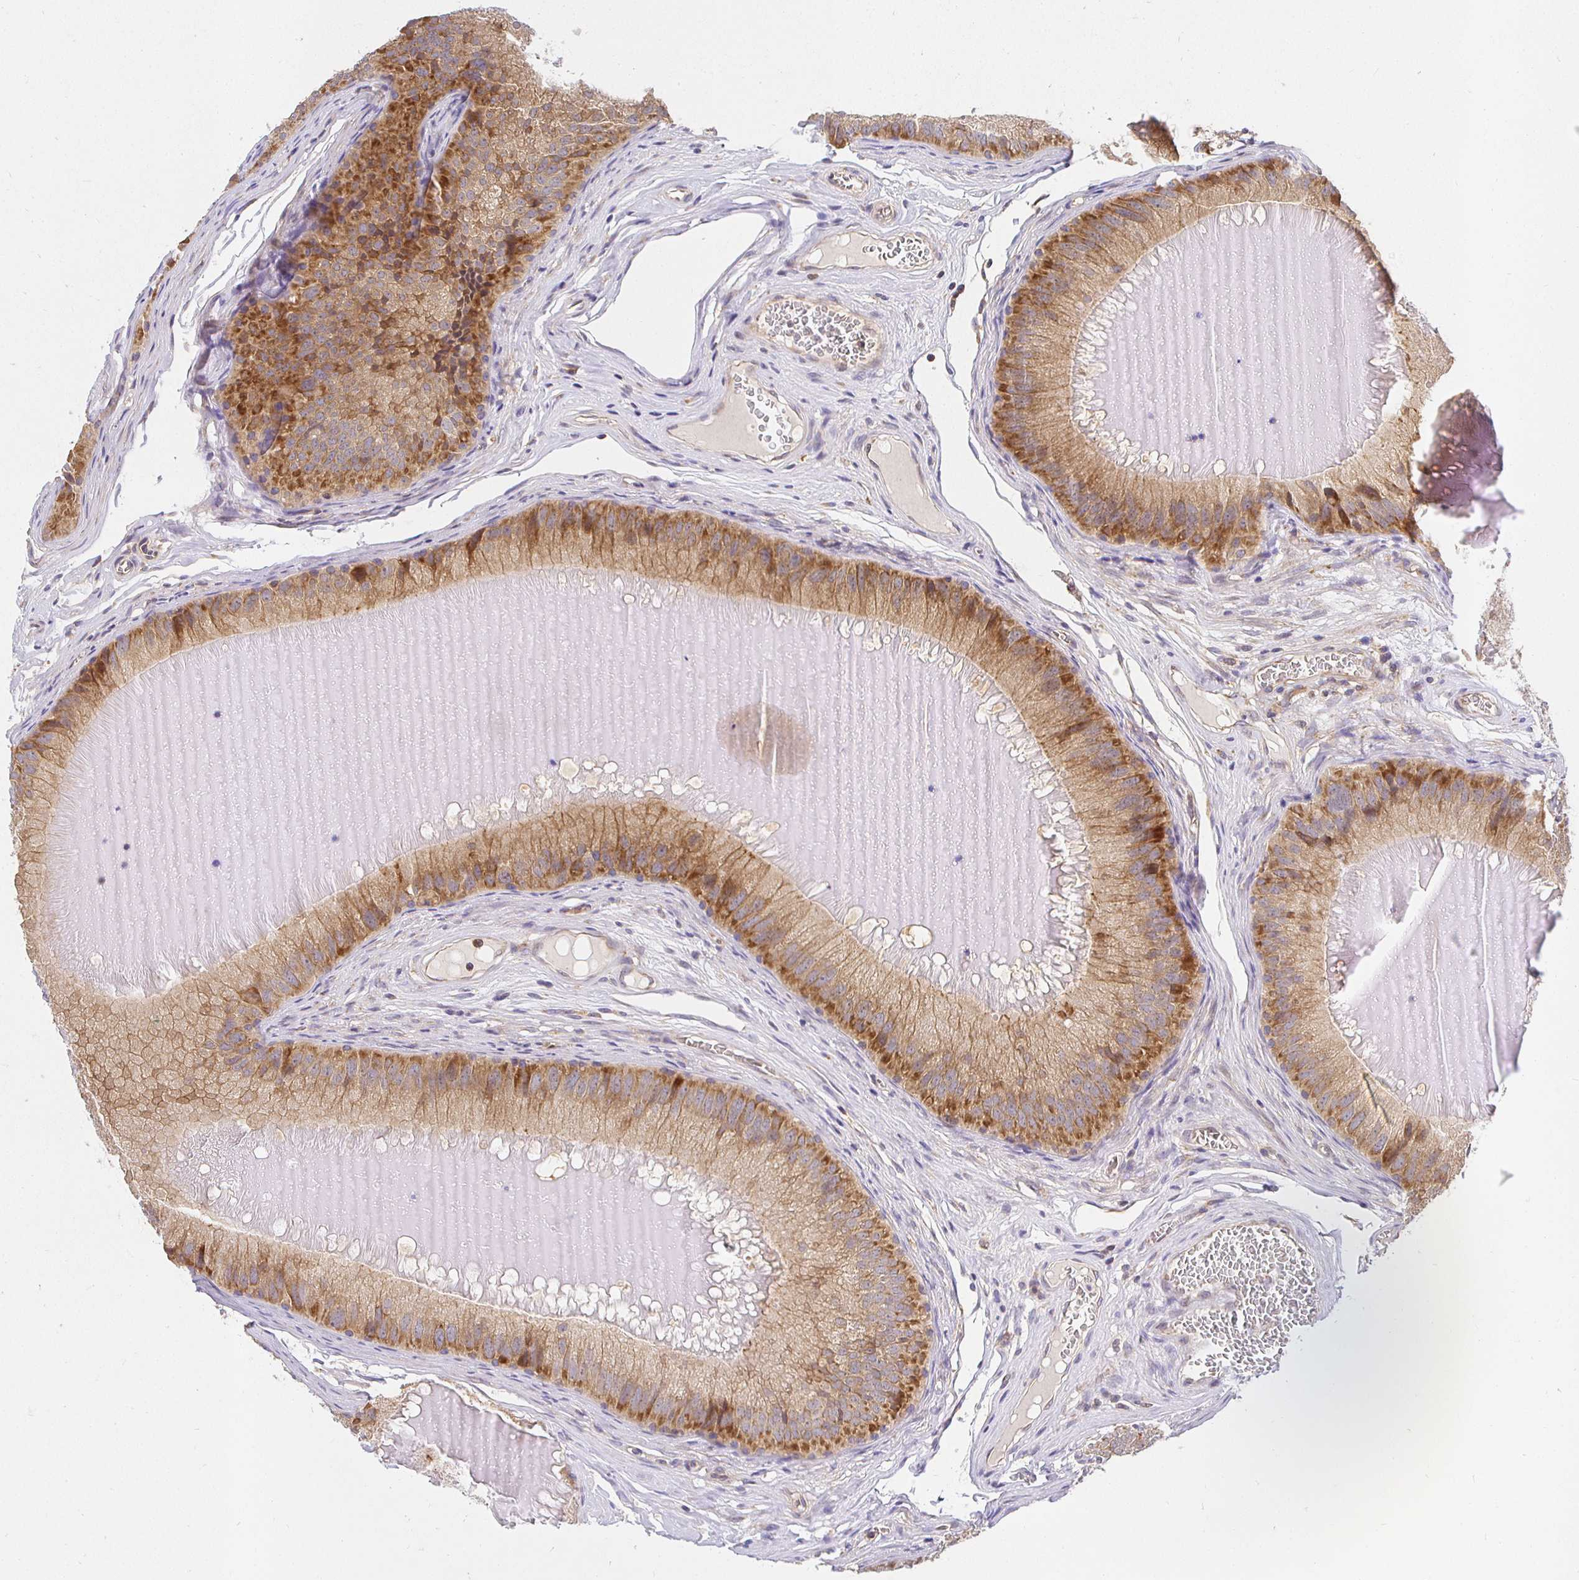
{"staining": {"intensity": "moderate", "quantity": ">75%", "location": "cytoplasmic/membranous"}, "tissue": "epididymis", "cell_type": "Glandular cells", "image_type": "normal", "snomed": [{"axis": "morphology", "description": "Normal tissue, NOS"}, {"axis": "topography", "description": "Epididymis, spermatic cord, NOS"}], "caption": "Immunohistochemical staining of benign epididymis reveals moderate cytoplasmic/membranous protein staining in approximately >75% of glandular cells.", "gene": "IRAK1", "patient": {"sex": "male", "age": 39}}